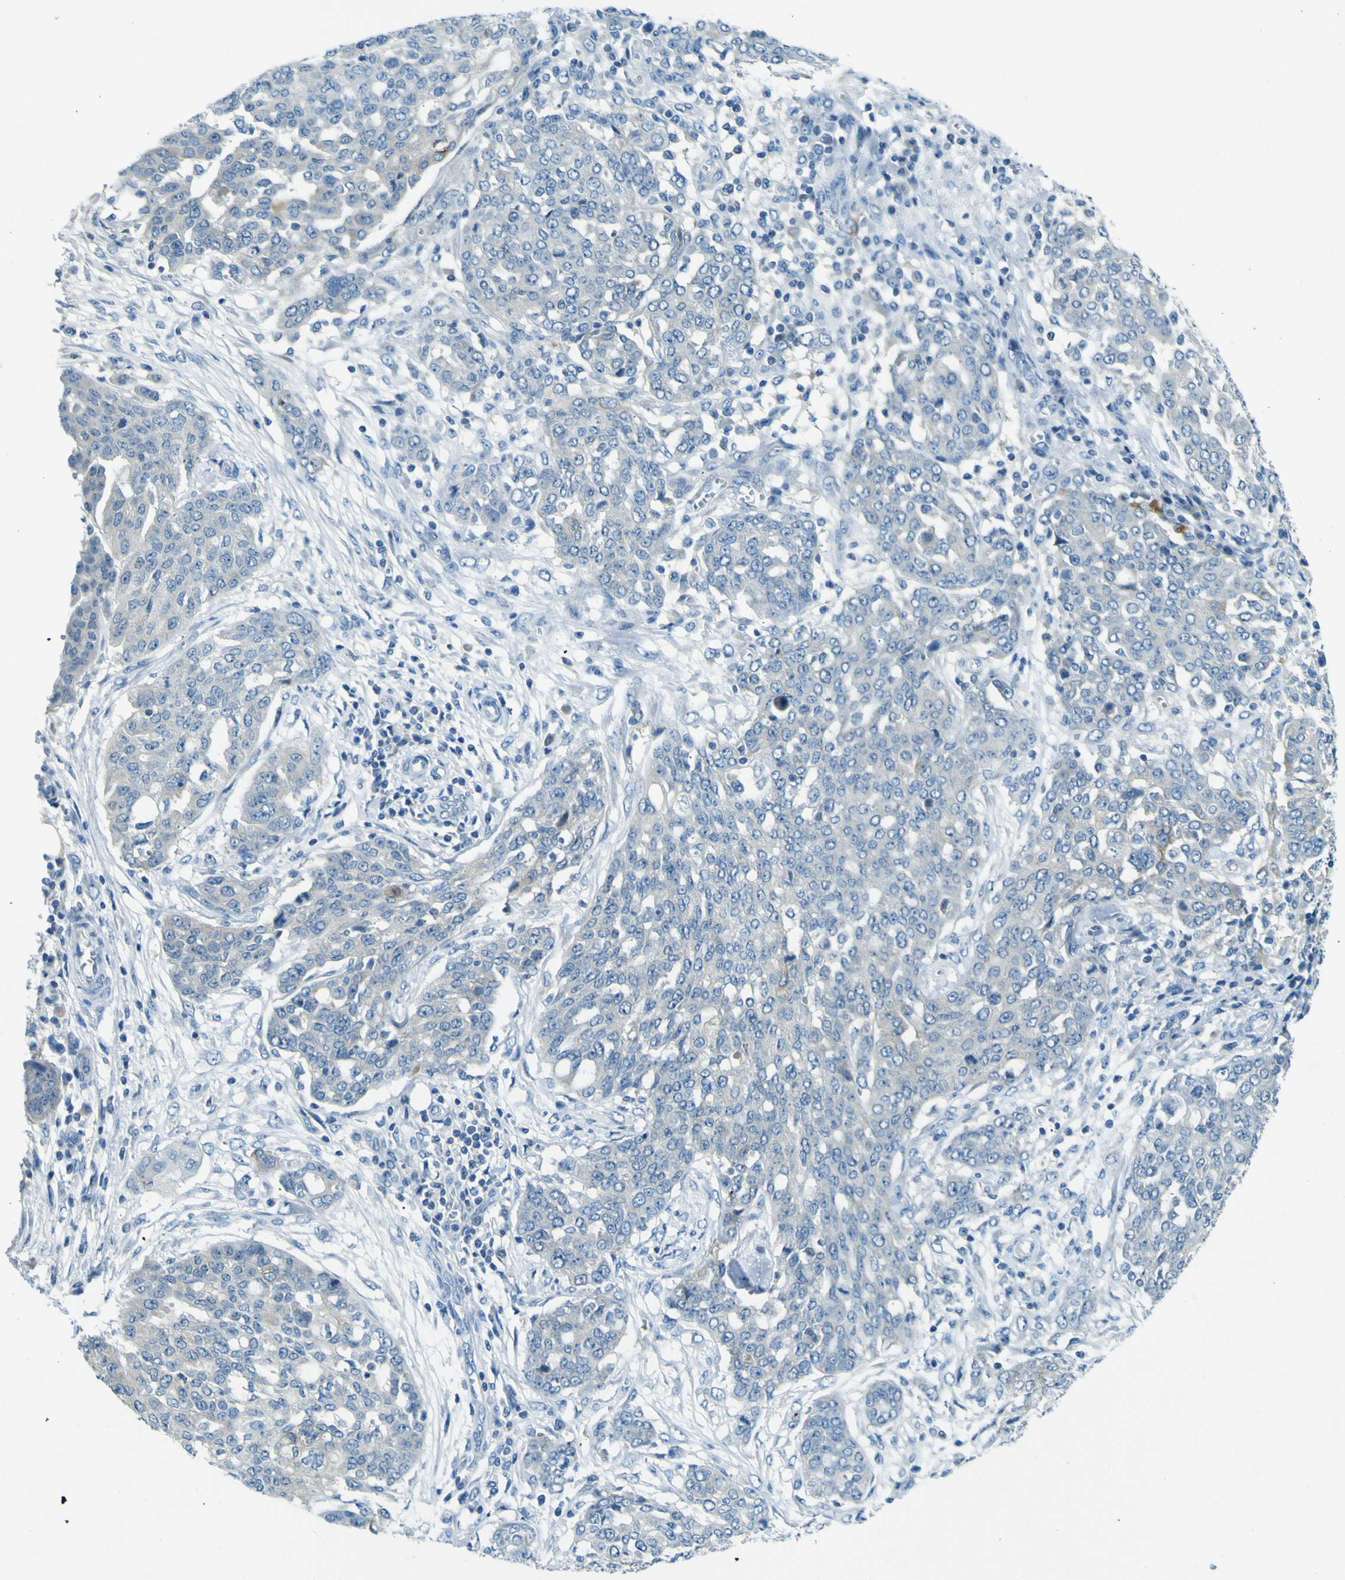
{"staining": {"intensity": "strong", "quantity": "<25%", "location": "cytoplasmic/membranous"}, "tissue": "ovarian cancer", "cell_type": "Tumor cells", "image_type": "cancer", "snomed": [{"axis": "morphology", "description": "Cystadenocarcinoma, serous, NOS"}, {"axis": "topography", "description": "Soft tissue"}, {"axis": "topography", "description": "Ovary"}], "caption": "Tumor cells display strong cytoplasmic/membranous positivity in about <25% of cells in ovarian cancer (serous cystadenocarcinoma).", "gene": "SORCS1", "patient": {"sex": "female", "age": 57}}